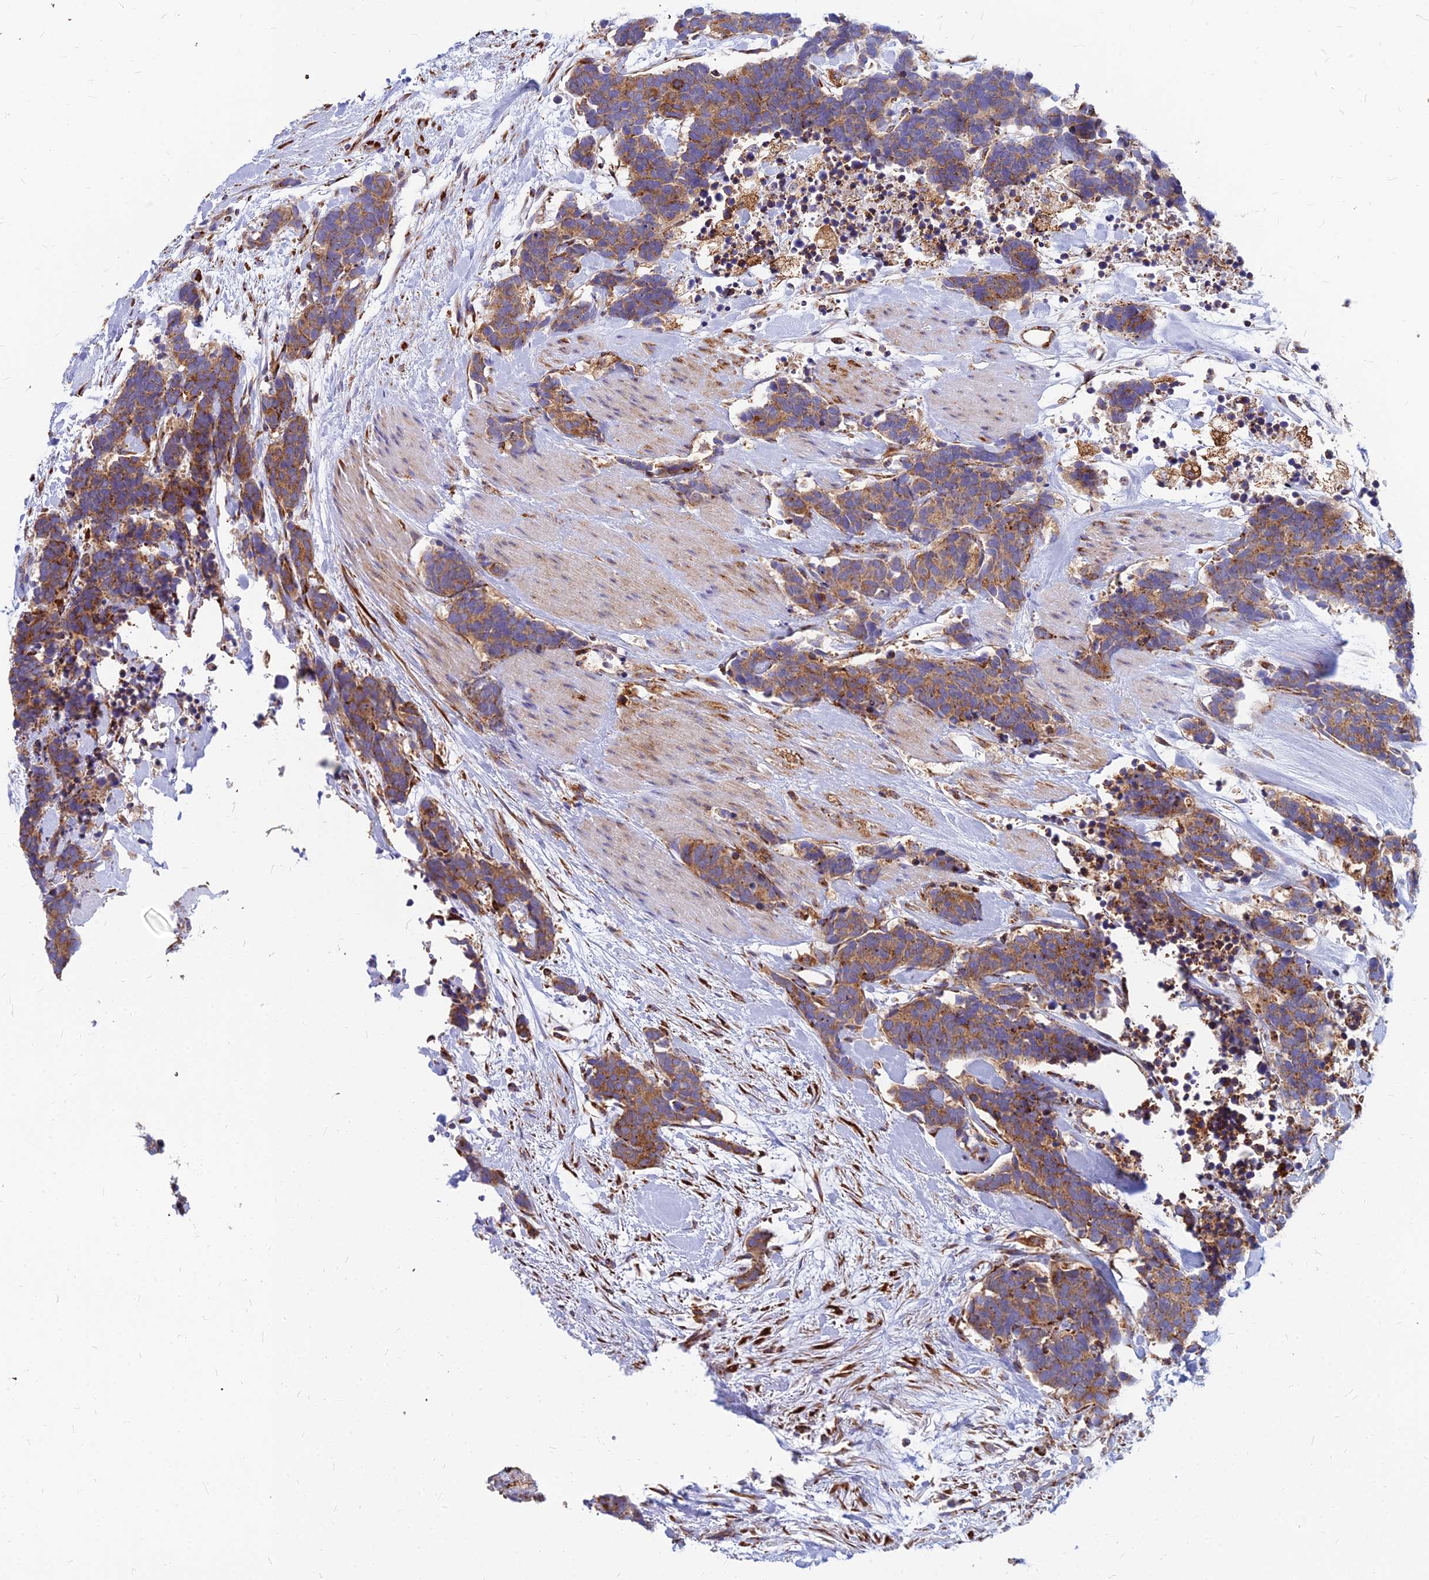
{"staining": {"intensity": "moderate", "quantity": ">75%", "location": "cytoplasmic/membranous"}, "tissue": "carcinoid", "cell_type": "Tumor cells", "image_type": "cancer", "snomed": [{"axis": "morphology", "description": "Carcinoma, NOS"}, {"axis": "morphology", "description": "Carcinoid, malignant, NOS"}, {"axis": "topography", "description": "Prostate"}], "caption": "Carcinoid (malignant) tissue exhibits moderate cytoplasmic/membranous expression in about >75% of tumor cells The staining is performed using DAB brown chromogen to label protein expression. The nuclei are counter-stained blue using hematoxylin.", "gene": "CCT6B", "patient": {"sex": "male", "age": 57}}